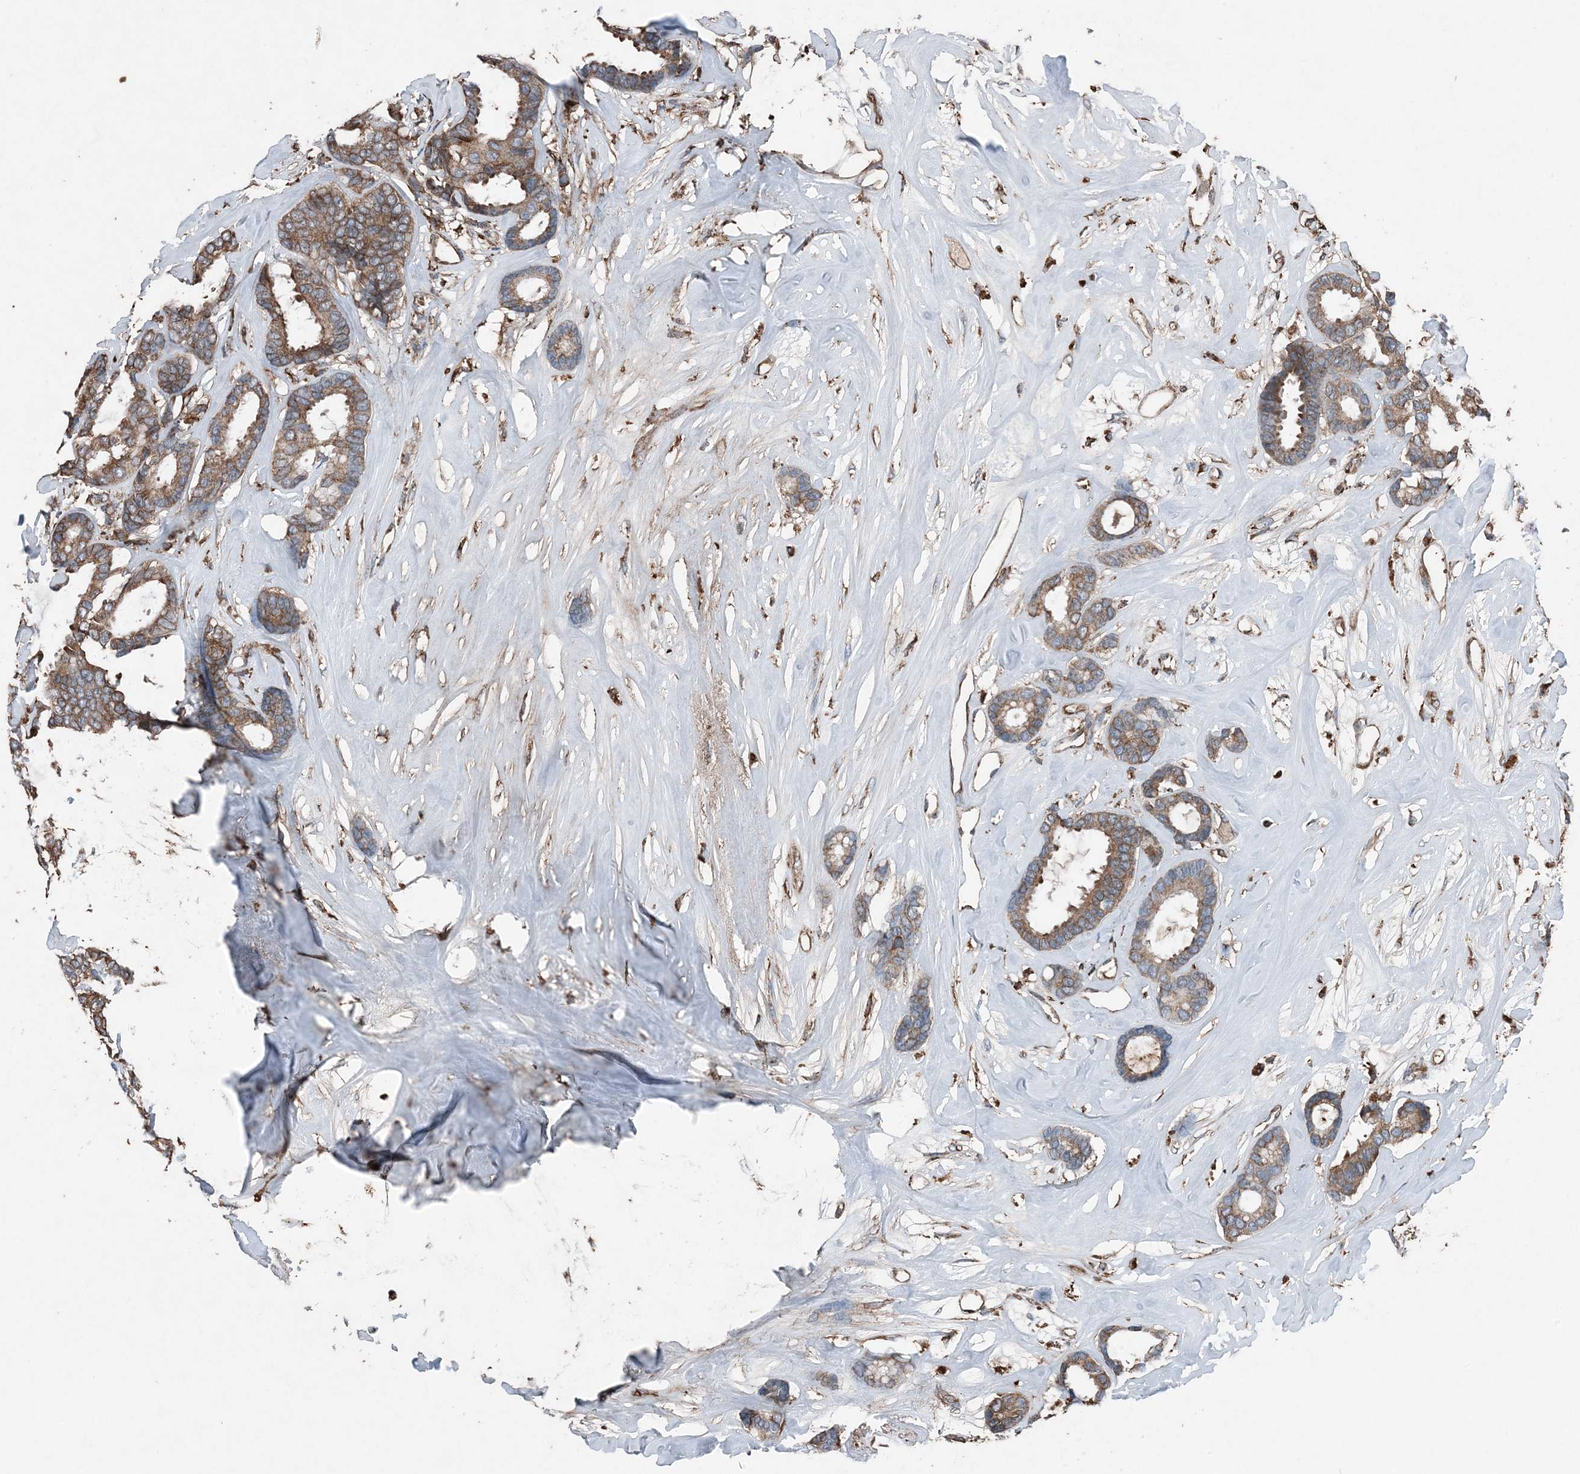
{"staining": {"intensity": "moderate", "quantity": ">75%", "location": "cytoplasmic/membranous"}, "tissue": "breast cancer", "cell_type": "Tumor cells", "image_type": "cancer", "snomed": [{"axis": "morphology", "description": "Duct carcinoma"}, {"axis": "topography", "description": "Breast"}], "caption": "An IHC image of tumor tissue is shown. Protein staining in brown labels moderate cytoplasmic/membranous positivity in breast infiltrating ductal carcinoma within tumor cells.", "gene": "PDIA6", "patient": {"sex": "female", "age": 87}}